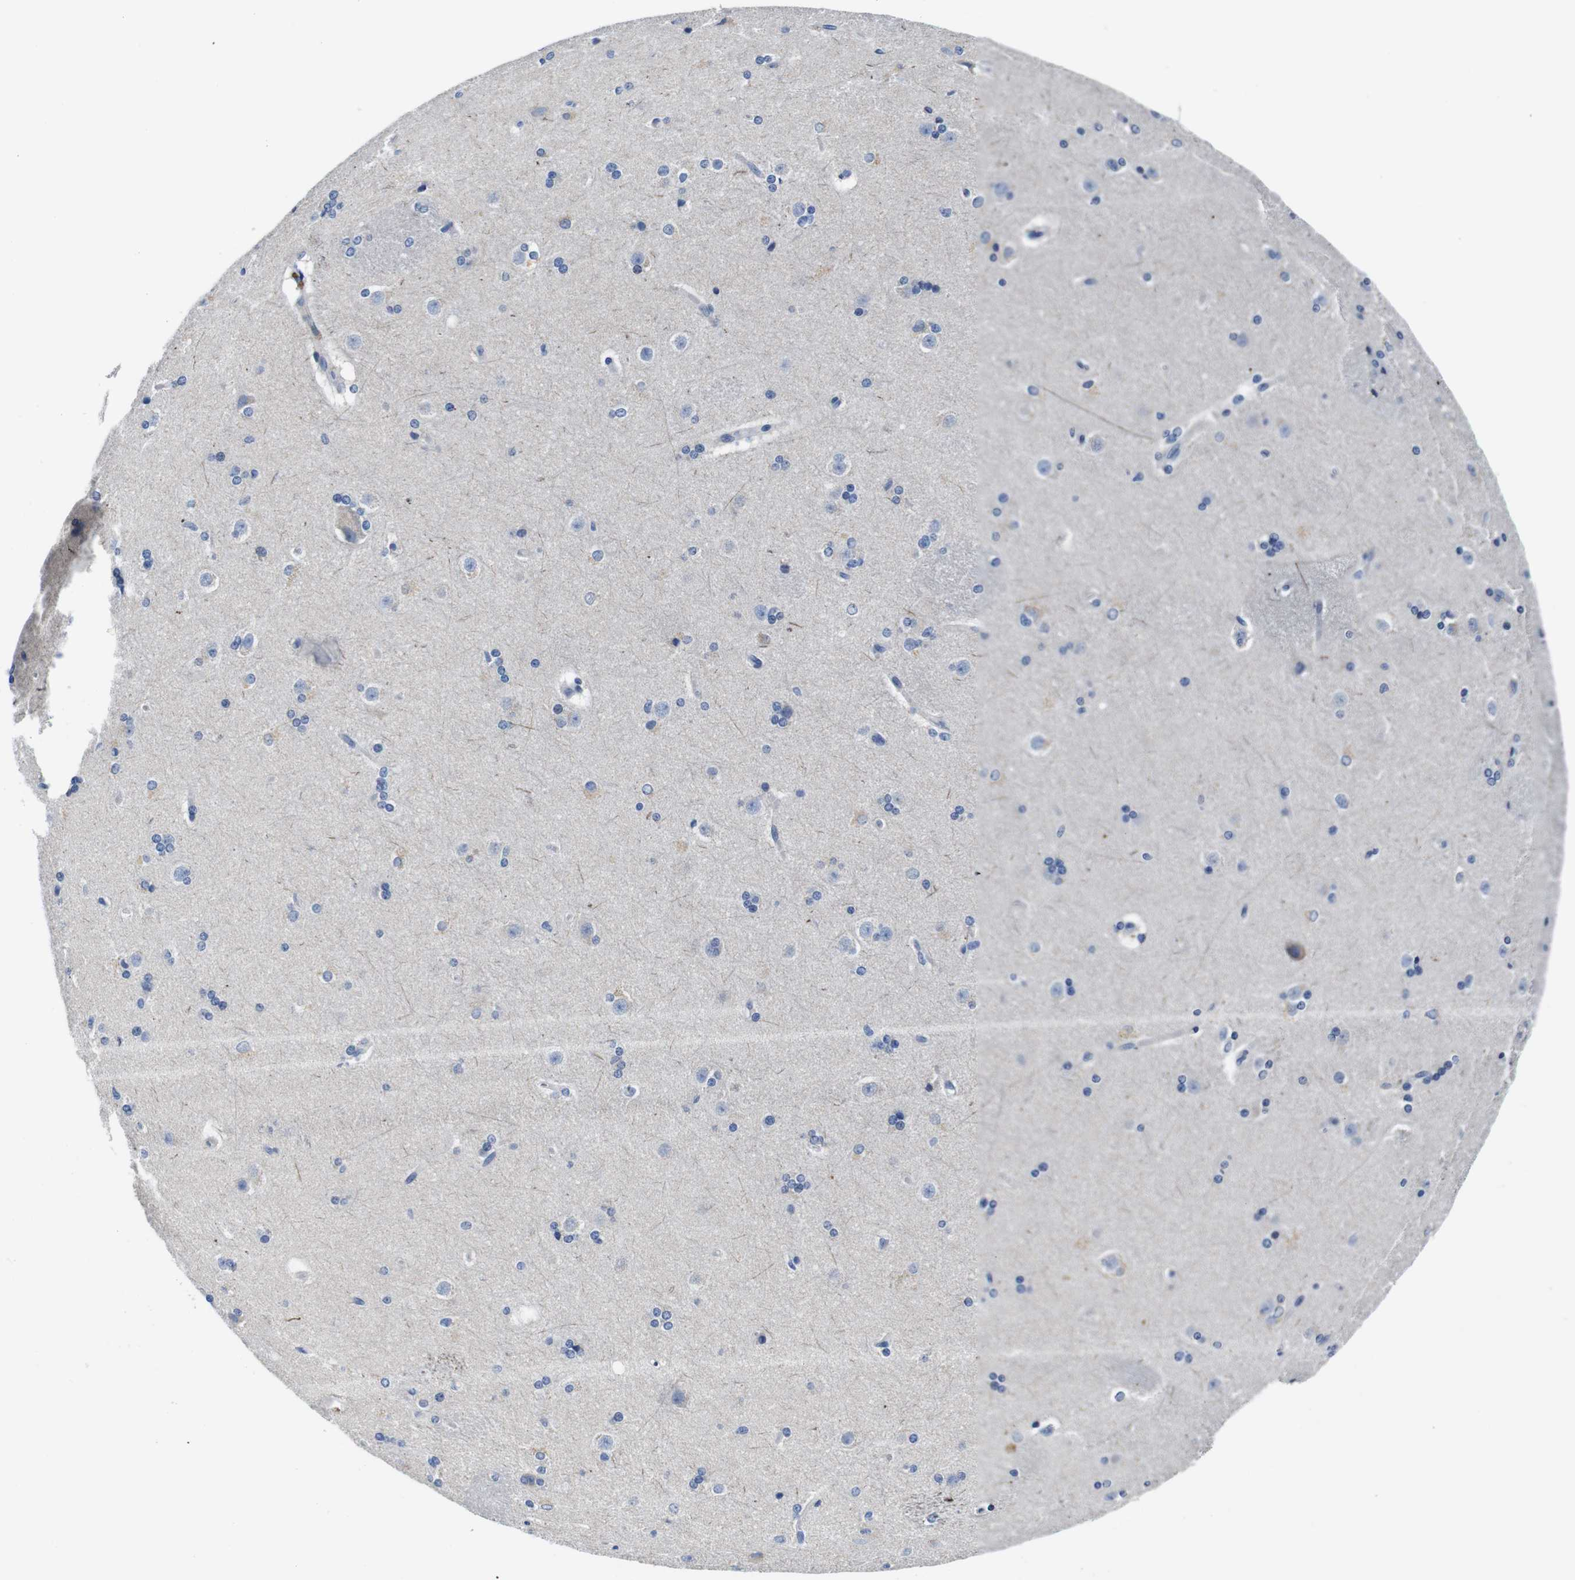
{"staining": {"intensity": "negative", "quantity": "none", "location": "none"}, "tissue": "caudate", "cell_type": "Glial cells", "image_type": "normal", "snomed": [{"axis": "morphology", "description": "Normal tissue, NOS"}, {"axis": "topography", "description": "Lateral ventricle wall"}], "caption": "The IHC photomicrograph has no significant expression in glial cells of caudate.", "gene": "SNX19", "patient": {"sex": "female", "age": 19}}